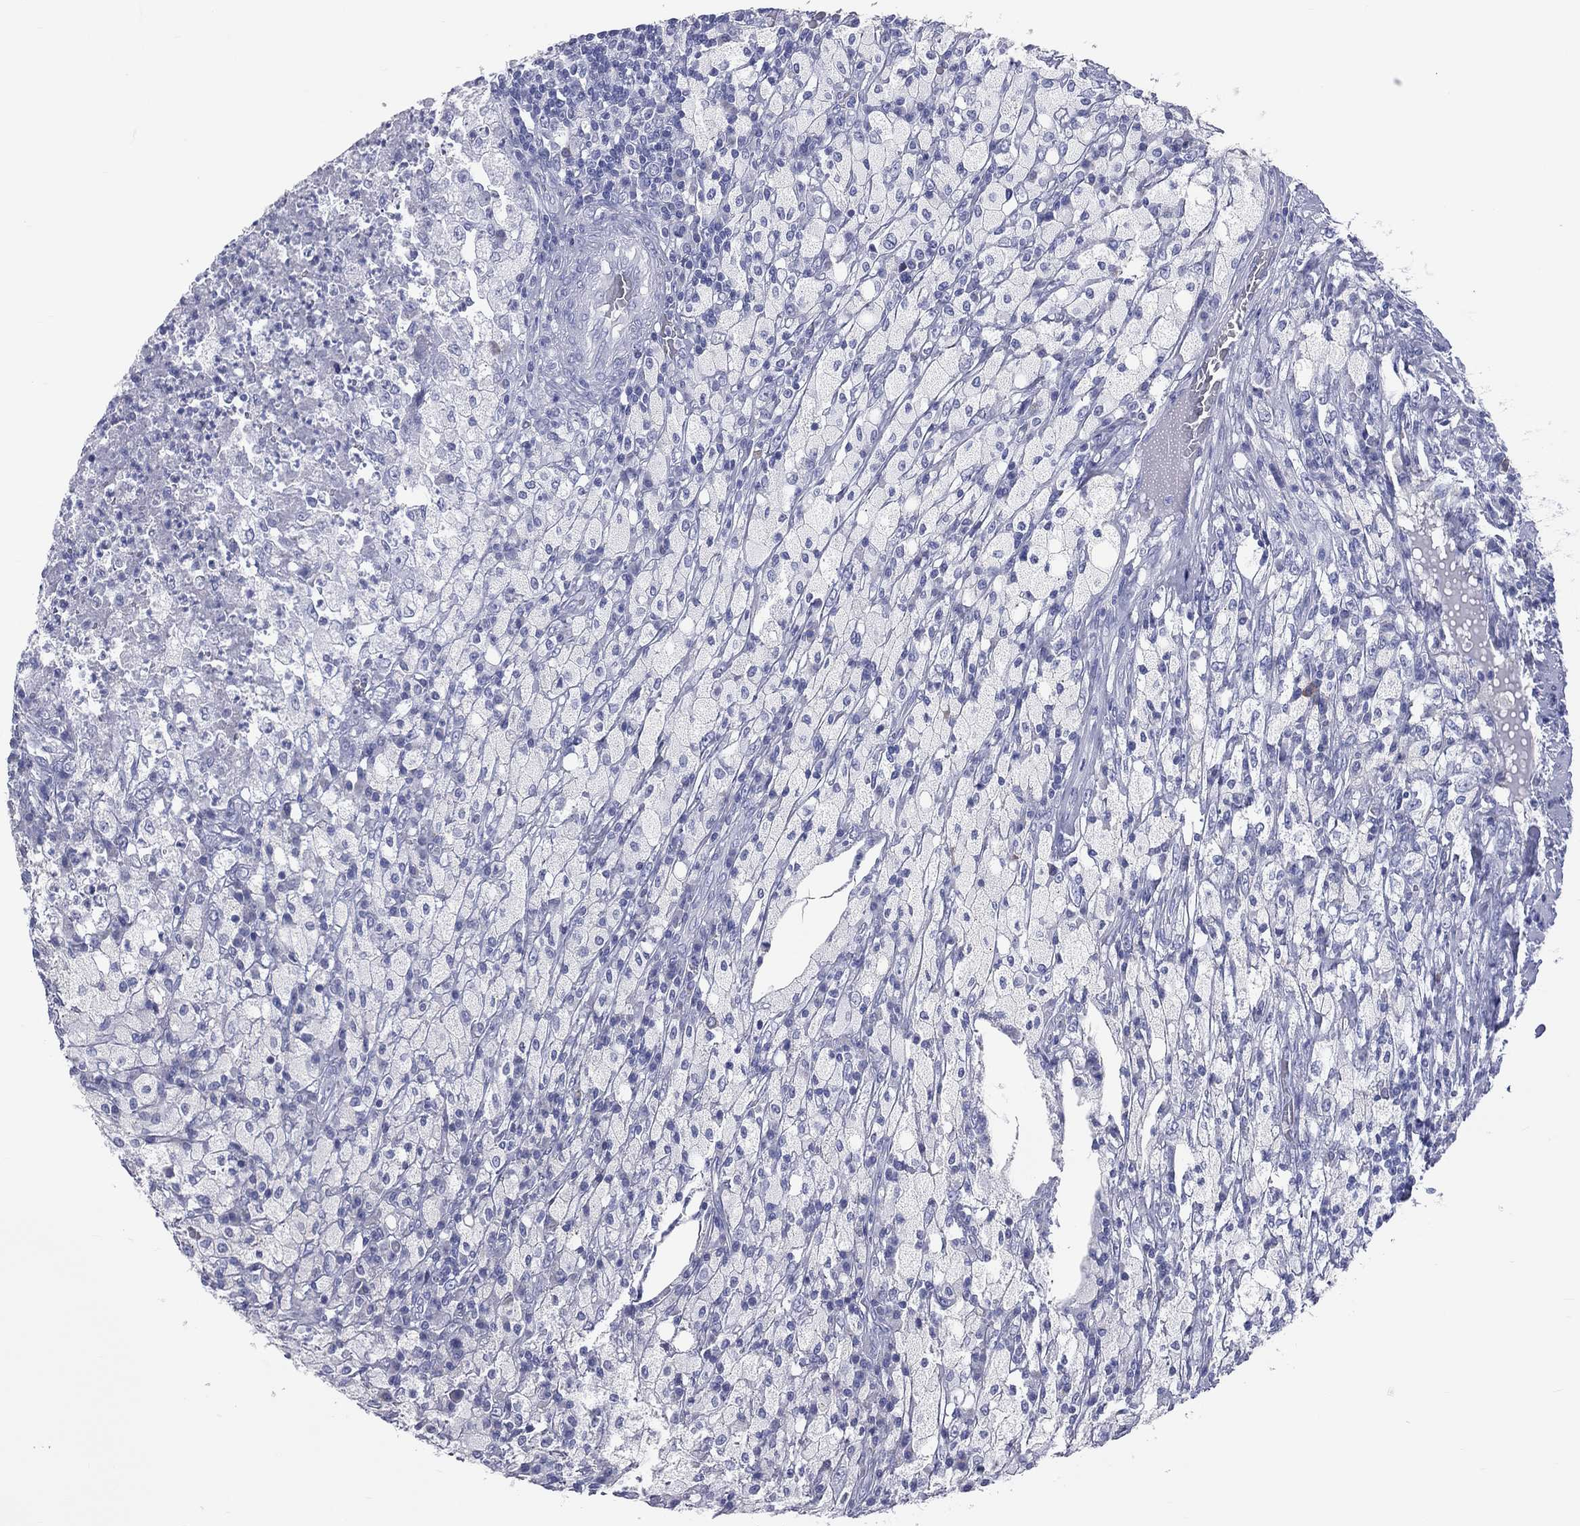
{"staining": {"intensity": "negative", "quantity": "none", "location": "none"}, "tissue": "testis cancer", "cell_type": "Tumor cells", "image_type": "cancer", "snomed": [{"axis": "morphology", "description": "Necrosis, NOS"}, {"axis": "morphology", "description": "Carcinoma, Embryonal, NOS"}, {"axis": "topography", "description": "Testis"}], "caption": "Embryonal carcinoma (testis) was stained to show a protein in brown. There is no significant staining in tumor cells.", "gene": "MLN", "patient": {"sex": "male", "age": 19}}